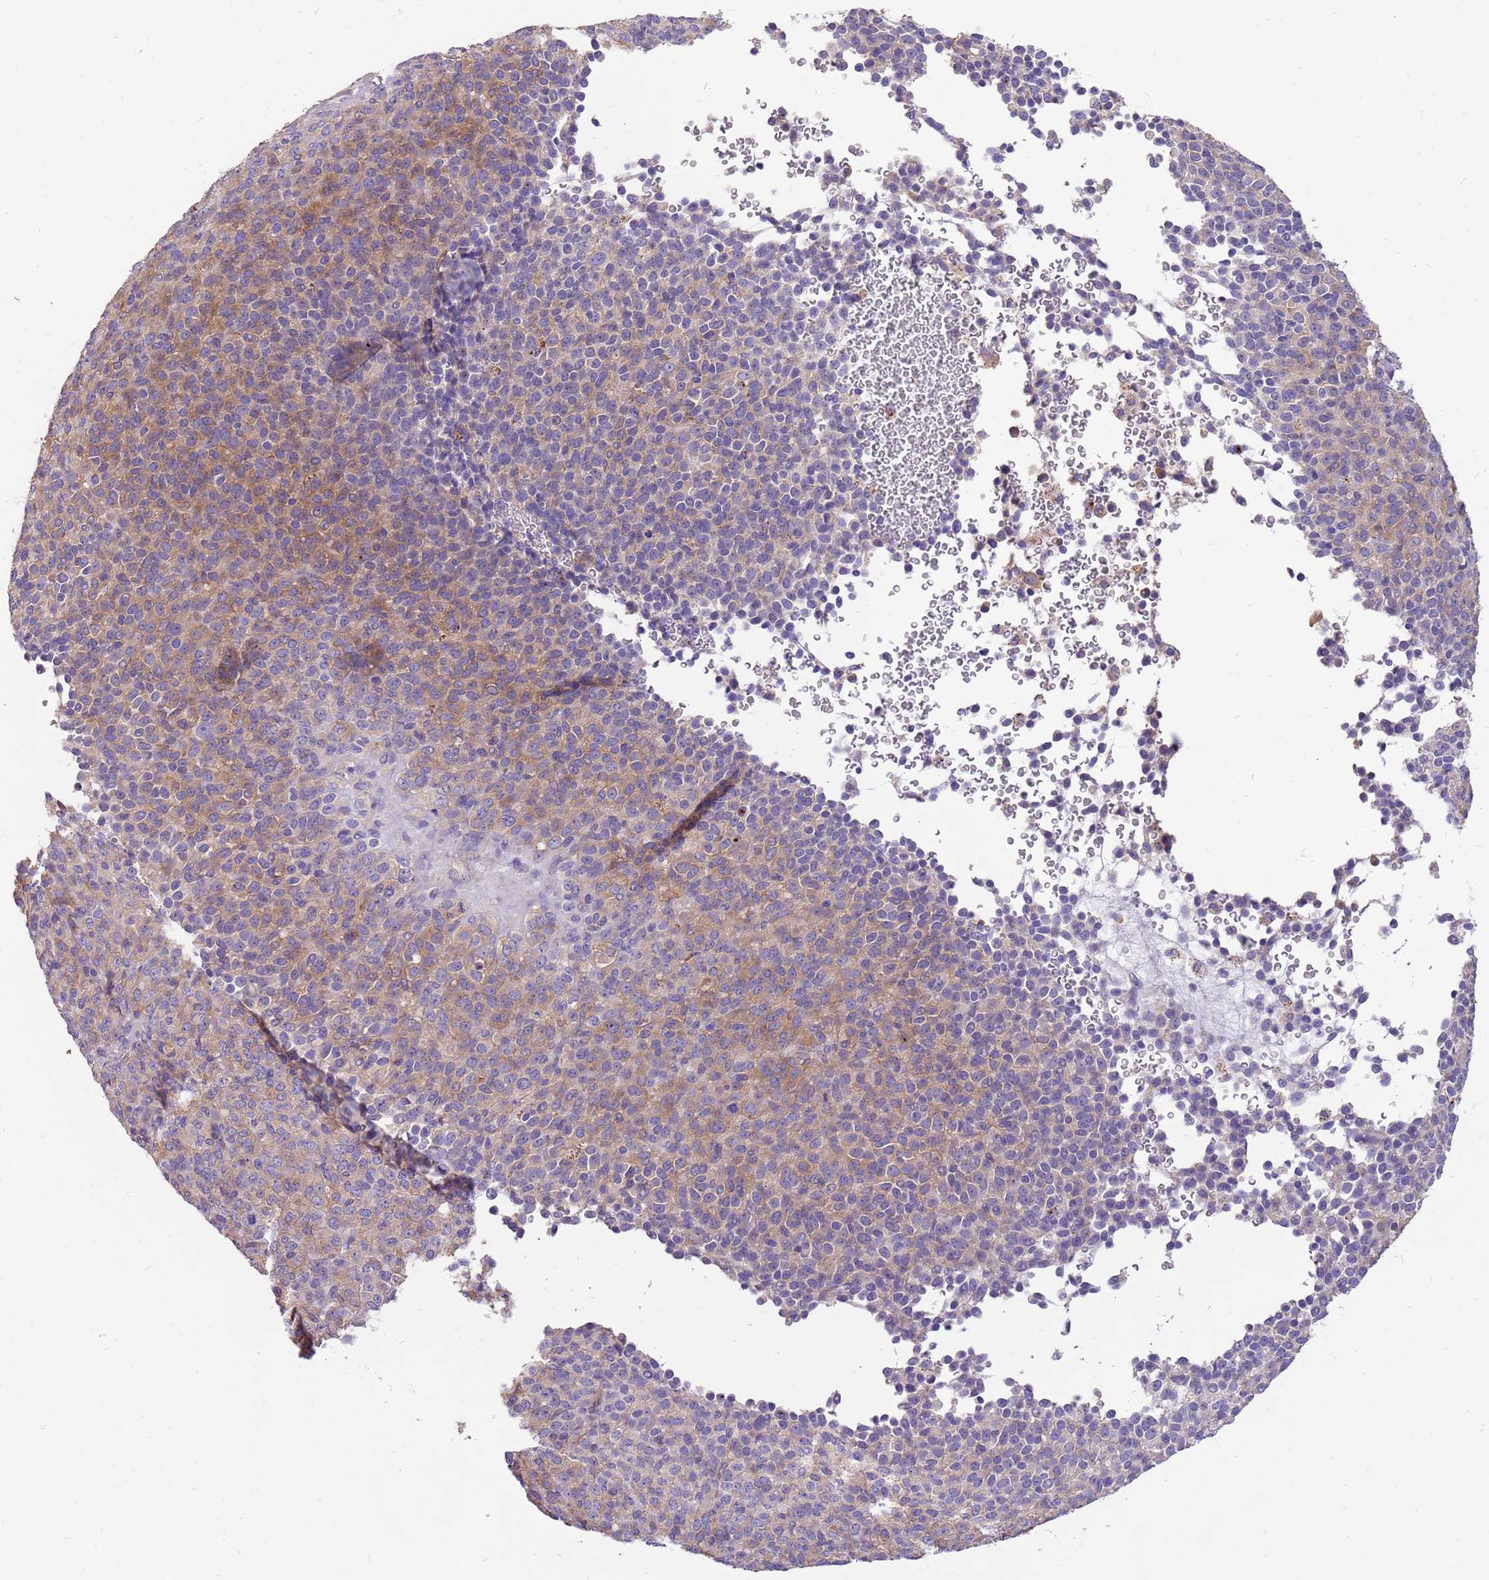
{"staining": {"intensity": "weak", "quantity": "25%-75%", "location": "cytoplasmic/membranous"}, "tissue": "melanoma", "cell_type": "Tumor cells", "image_type": "cancer", "snomed": [{"axis": "morphology", "description": "Malignant melanoma, Metastatic site"}, {"axis": "topography", "description": "Brain"}], "caption": "IHC image of neoplastic tissue: malignant melanoma (metastatic site) stained using IHC shows low levels of weak protein expression localized specifically in the cytoplasmic/membranous of tumor cells, appearing as a cytoplasmic/membranous brown color.", "gene": "NTN4", "patient": {"sex": "female", "age": 56}}